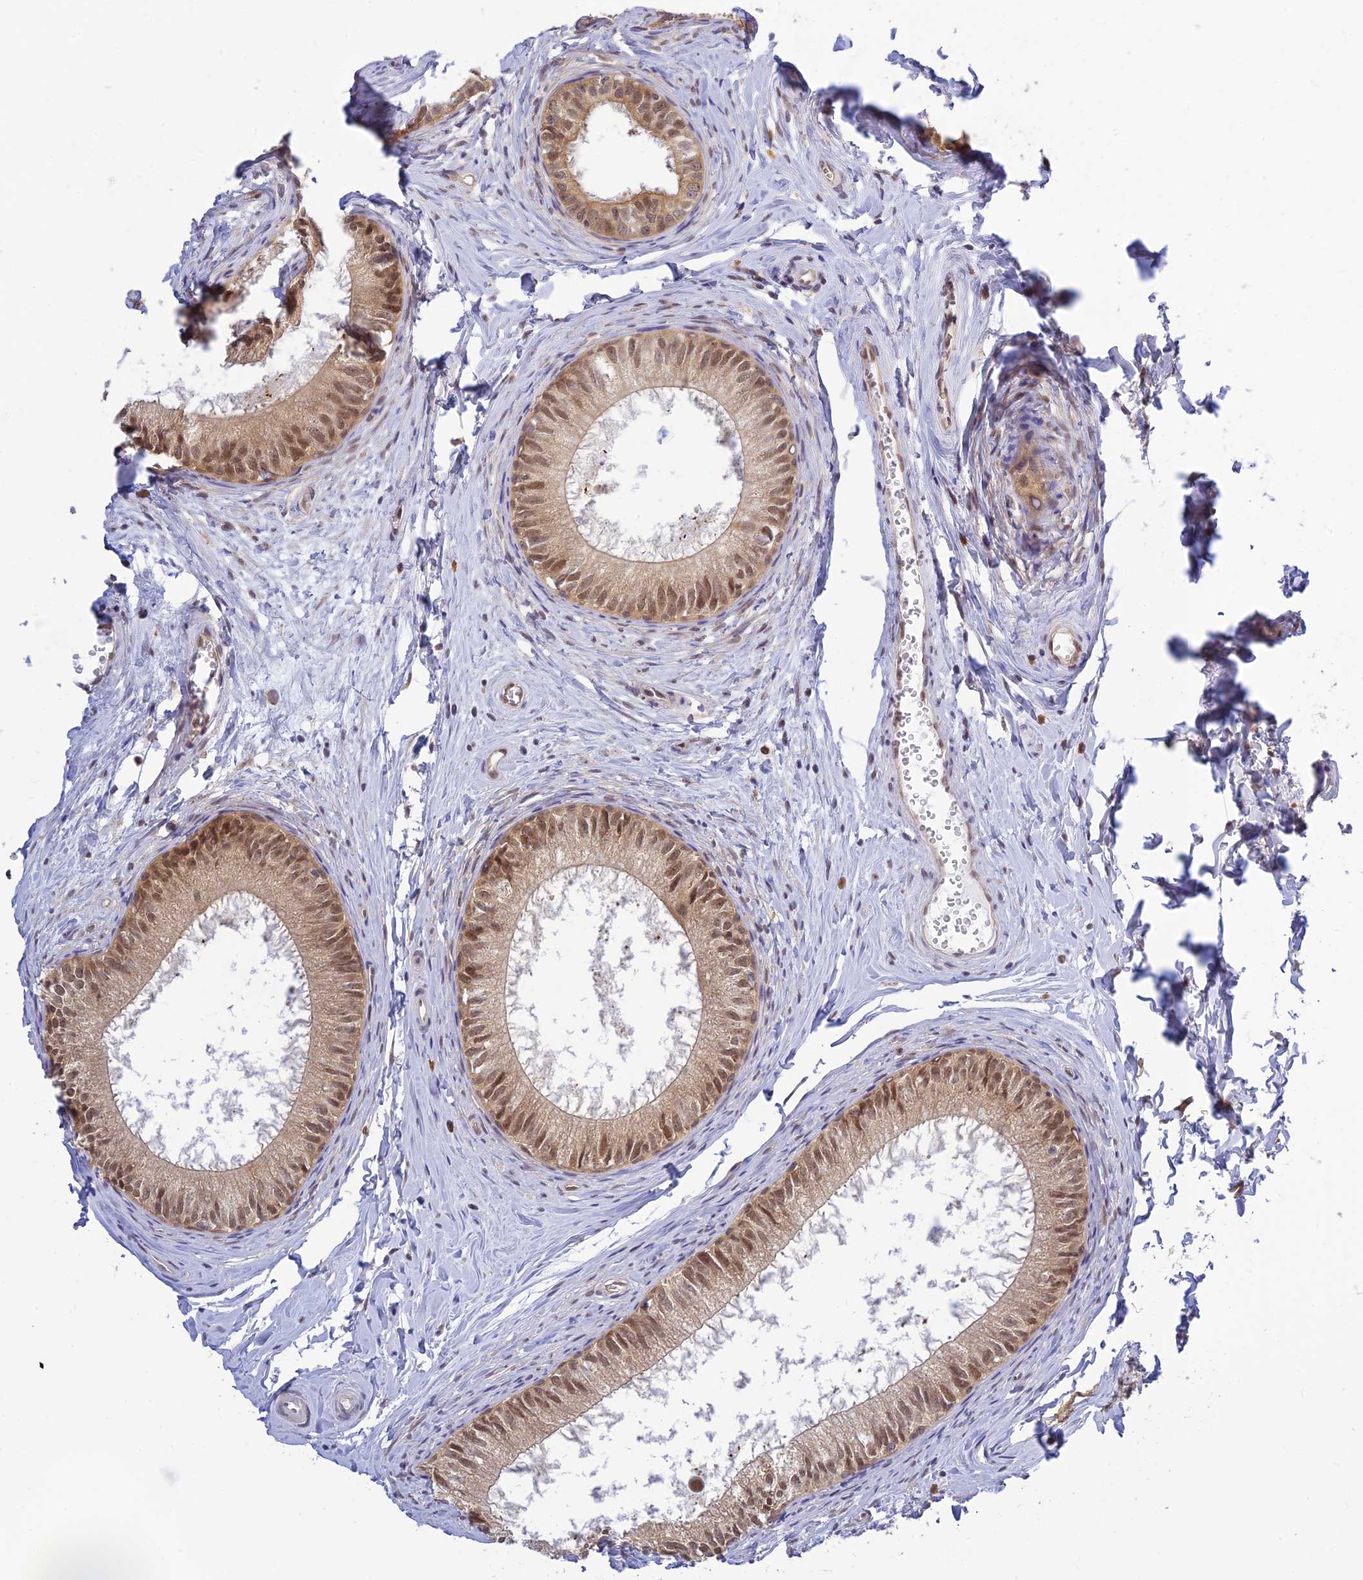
{"staining": {"intensity": "moderate", "quantity": ">75%", "location": "cytoplasmic/membranous,nuclear"}, "tissue": "epididymis", "cell_type": "Glandular cells", "image_type": "normal", "snomed": [{"axis": "morphology", "description": "Normal tissue, NOS"}, {"axis": "topography", "description": "Epididymis"}], "caption": "Moderate cytoplasmic/membranous,nuclear positivity is present in about >75% of glandular cells in benign epididymis. The staining was performed using DAB (3,3'-diaminobenzidine), with brown indicating positive protein expression. Nuclei are stained blue with hematoxylin.", "gene": "SKIC8", "patient": {"sex": "male", "age": 34}}